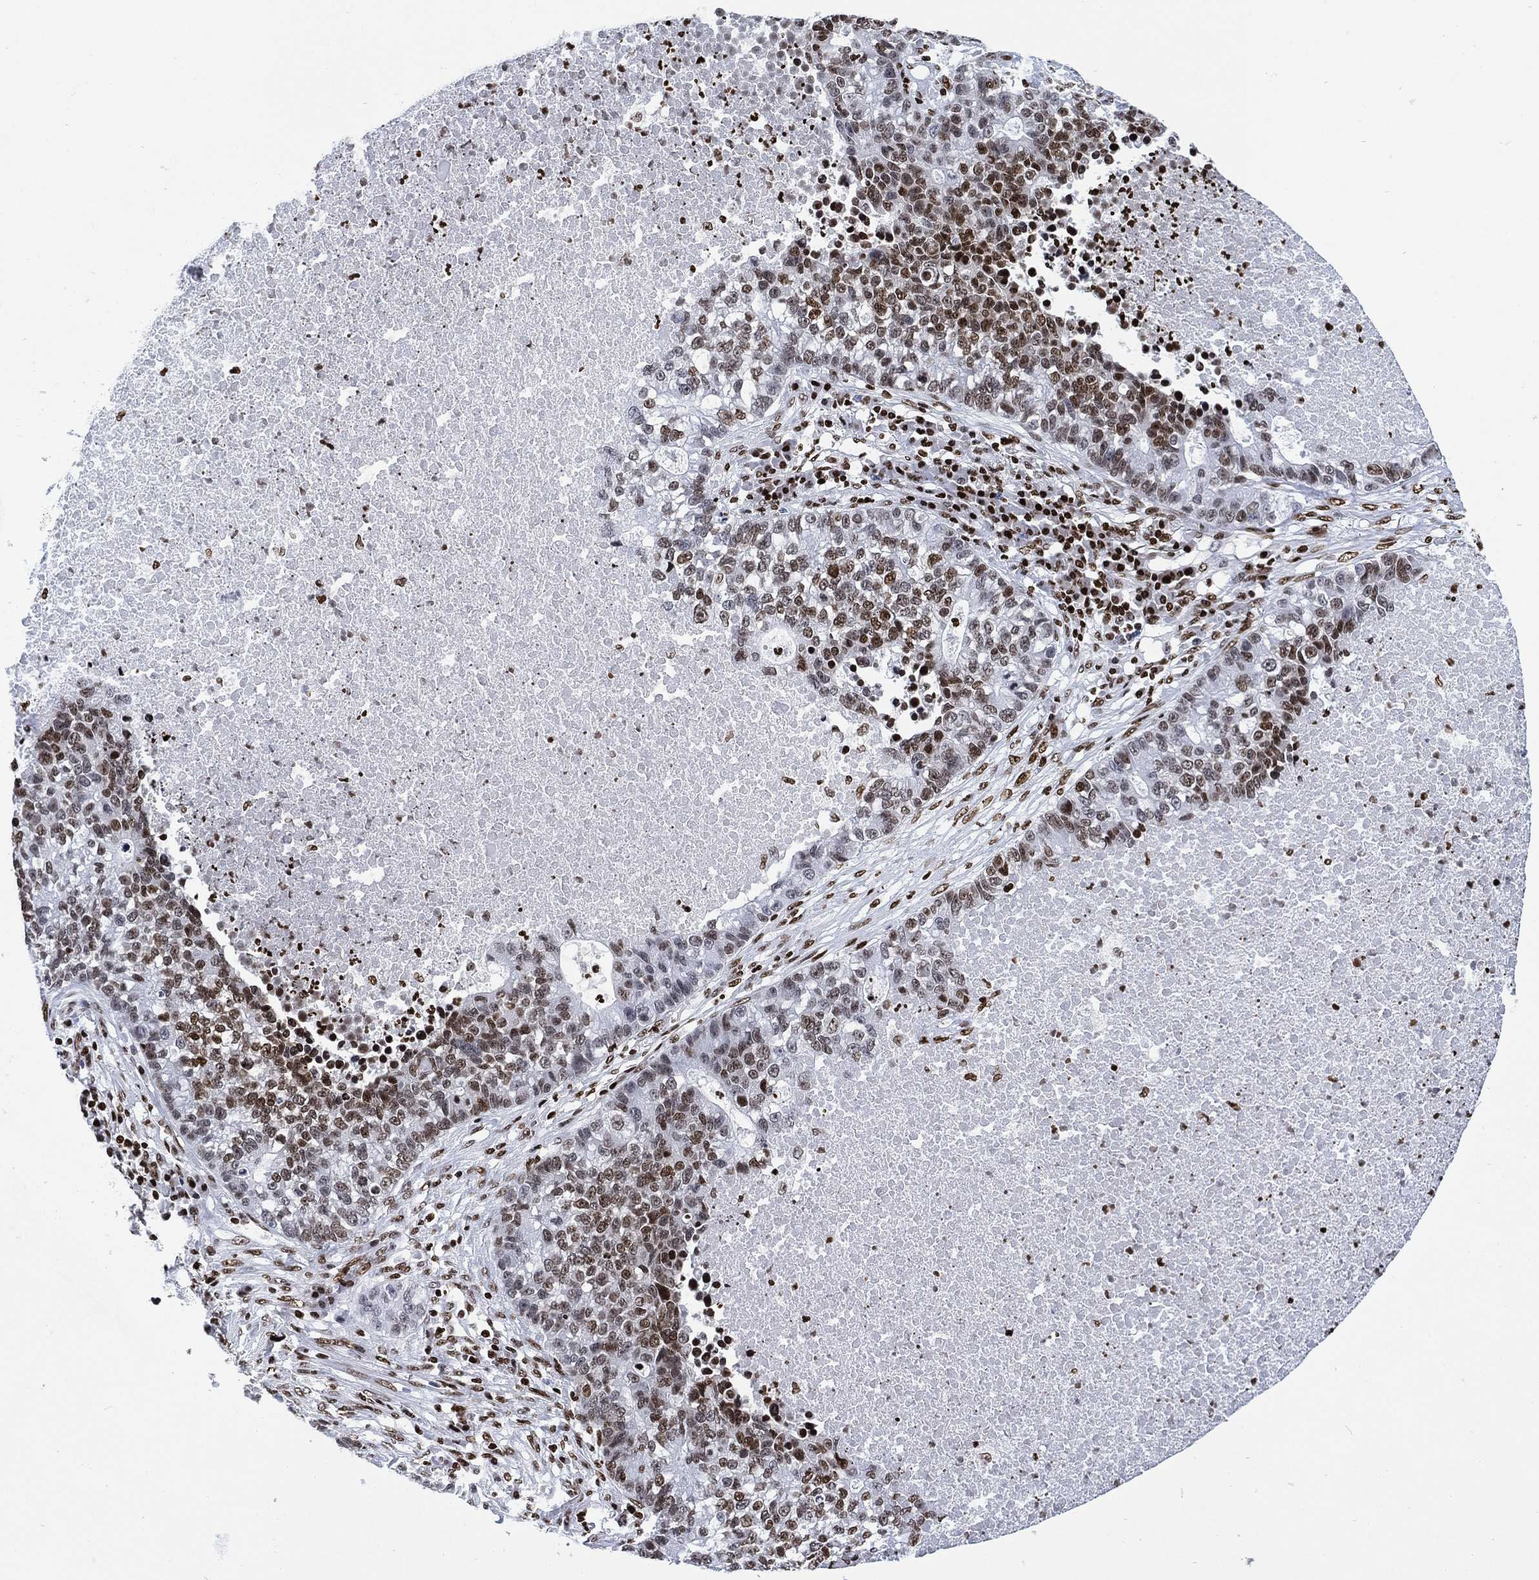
{"staining": {"intensity": "moderate", "quantity": "25%-75%", "location": "nuclear"}, "tissue": "lung cancer", "cell_type": "Tumor cells", "image_type": "cancer", "snomed": [{"axis": "morphology", "description": "Adenocarcinoma, NOS"}, {"axis": "topography", "description": "Lung"}], "caption": "Protein expression analysis of adenocarcinoma (lung) exhibits moderate nuclear staining in approximately 25%-75% of tumor cells.", "gene": "H1-10", "patient": {"sex": "male", "age": 57}}